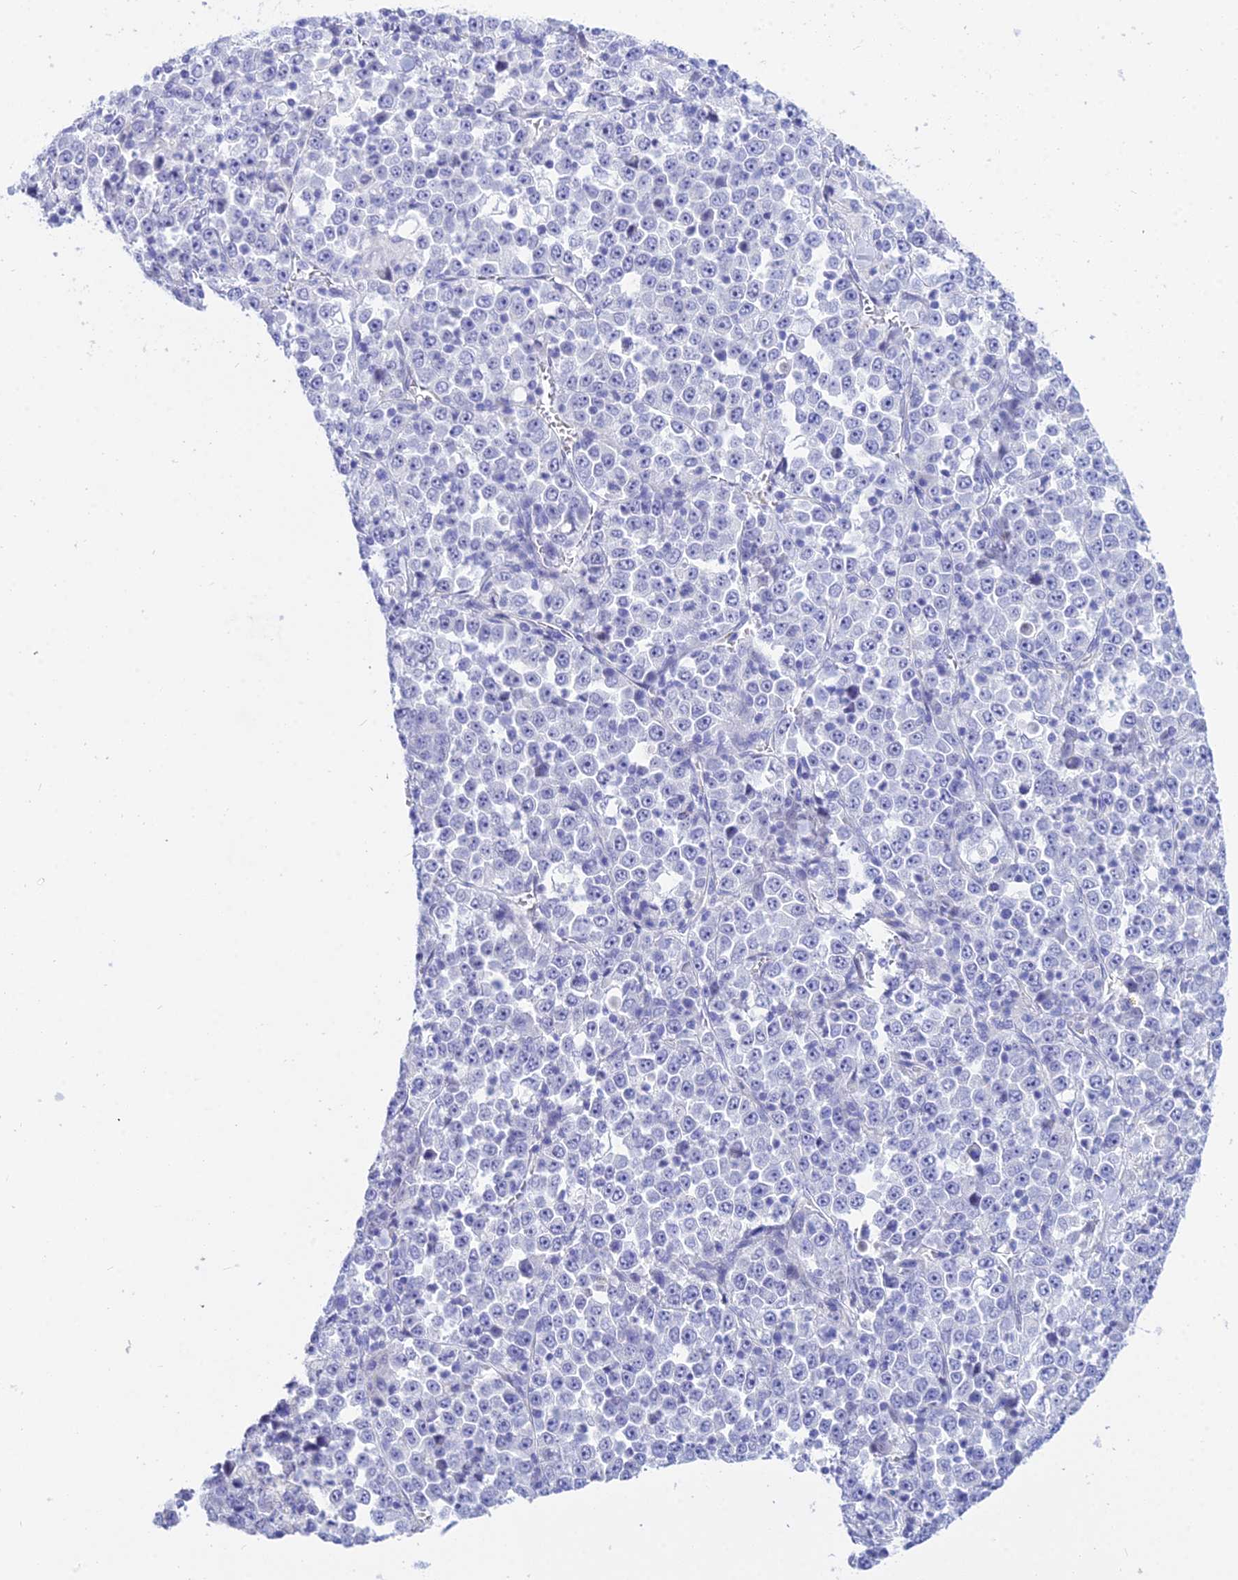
{"staining": {"intensity": "negative", "quantity": "none", "location": "none"}, "tissue": "stomach cancer", "cell_type": "Tumor cells", "image_type": "cancer", "snomed": [{"axis": "morphology", "description": "Normal tissue, NOS"}, {"axis": "morphology", "description": "Adenocarcinoma, NOS"}, {"axis": "topography", "description": "Stomach, upper"}, {"axis": "topography", "description": "Stomach"}], "caption": "This photomicrograph is of stomach cancer (adenocarcinoma) stained with immunohistochemistry (IHC) to label a protein in brown with the nuclei are counter-stained blue. There is no expression in tumor cells.", "gene": "DEFB107A", "patient": {"sex": "male", "age": 59}}